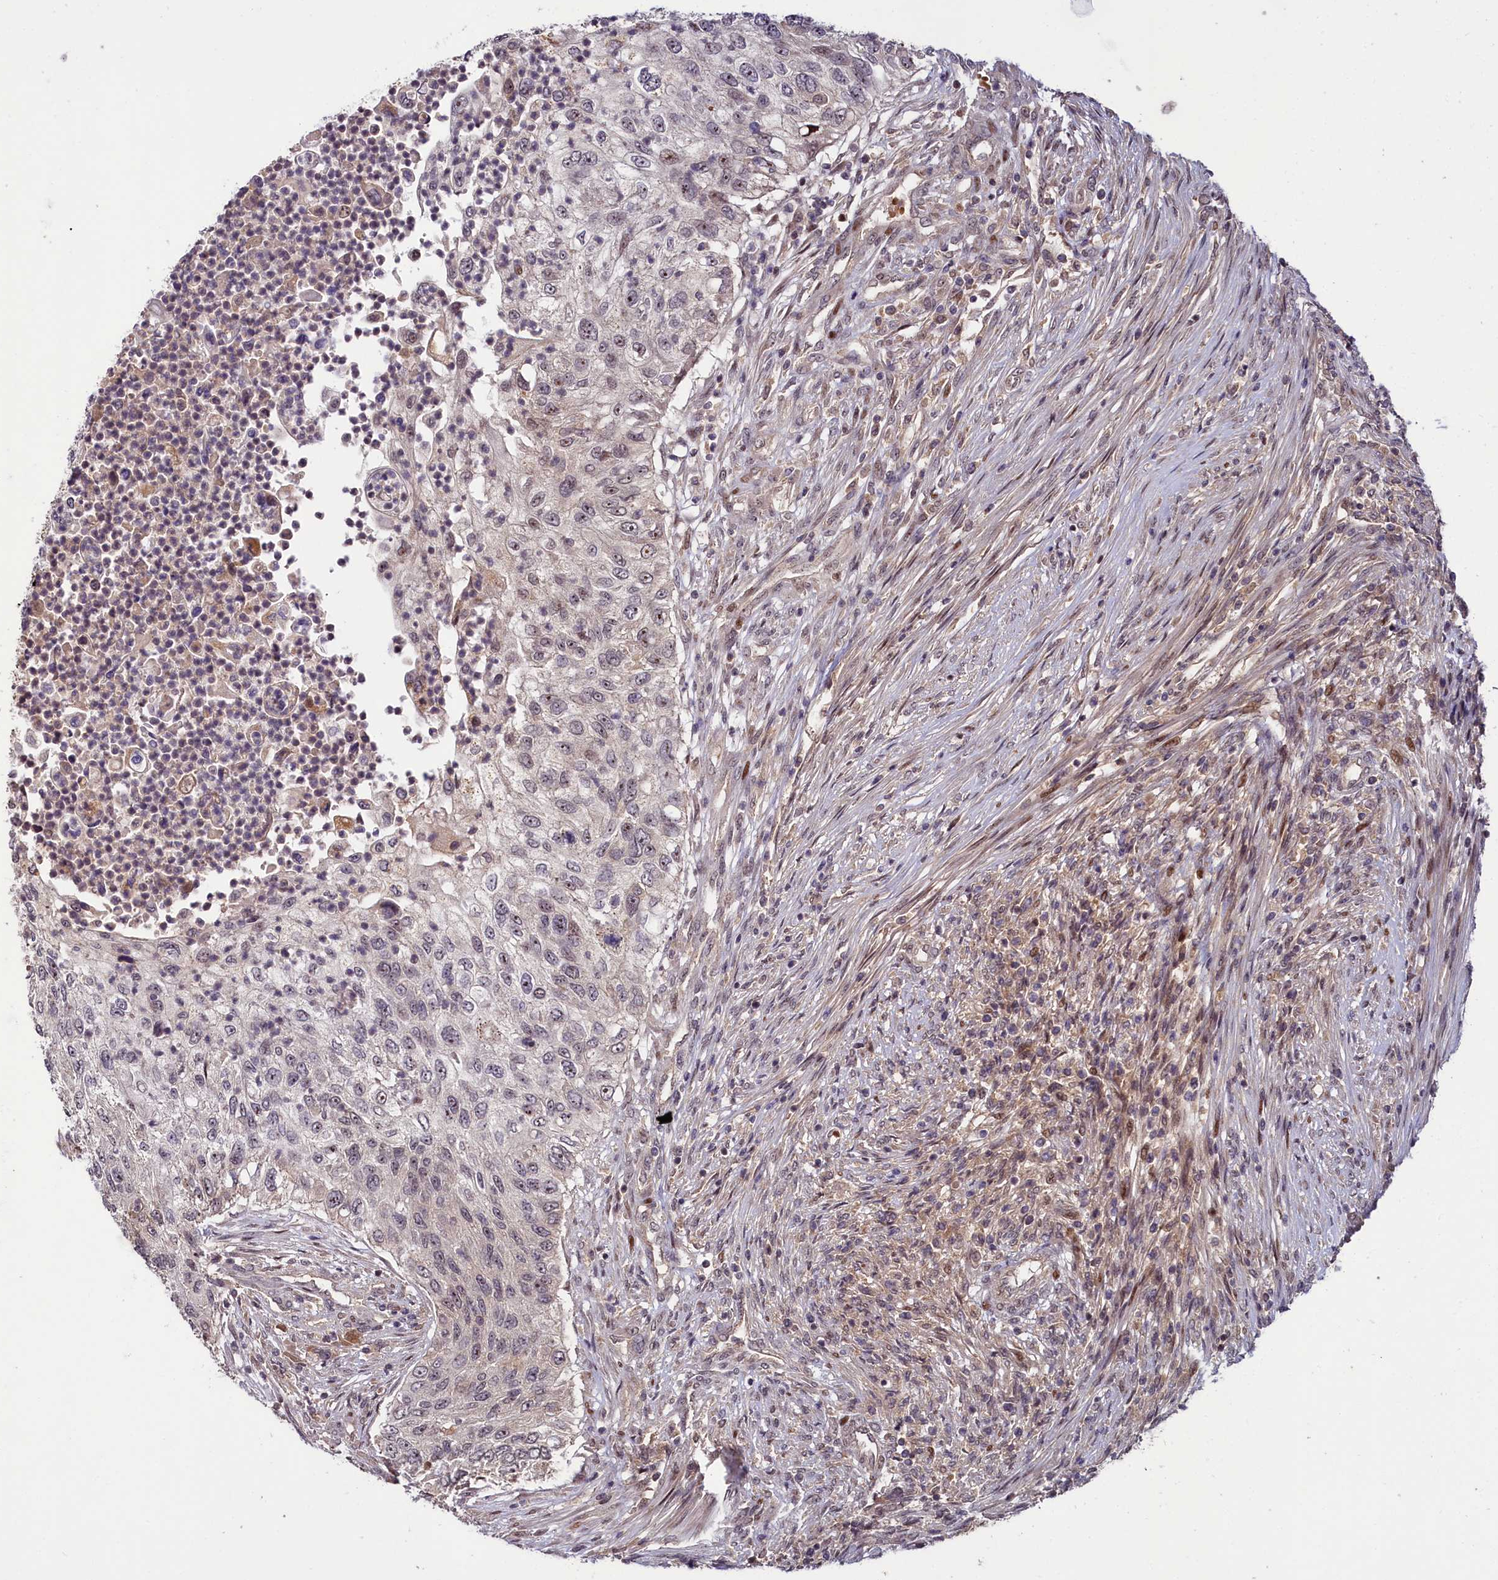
{"staining": {"intensity": "weak", "quantity": "<25%", "location": "nuclear"}, "tissue": "urothelial cancer", "cell_type": "Tumor cells", "image_type": "cancer", "snomed": [{"axis": "morphology", "description": "Urothelial carcinoma, High grade"}, {"axis": "topography", "description": "Urinary bladder"}], "caption": "This is a photomicrograph of IHC staining of urothelial carcinoma (high-grade), which shows no positivity in tumor cells.", "gene": "N4BP2L1", "patient": {"sex": "female", "age": 60}}